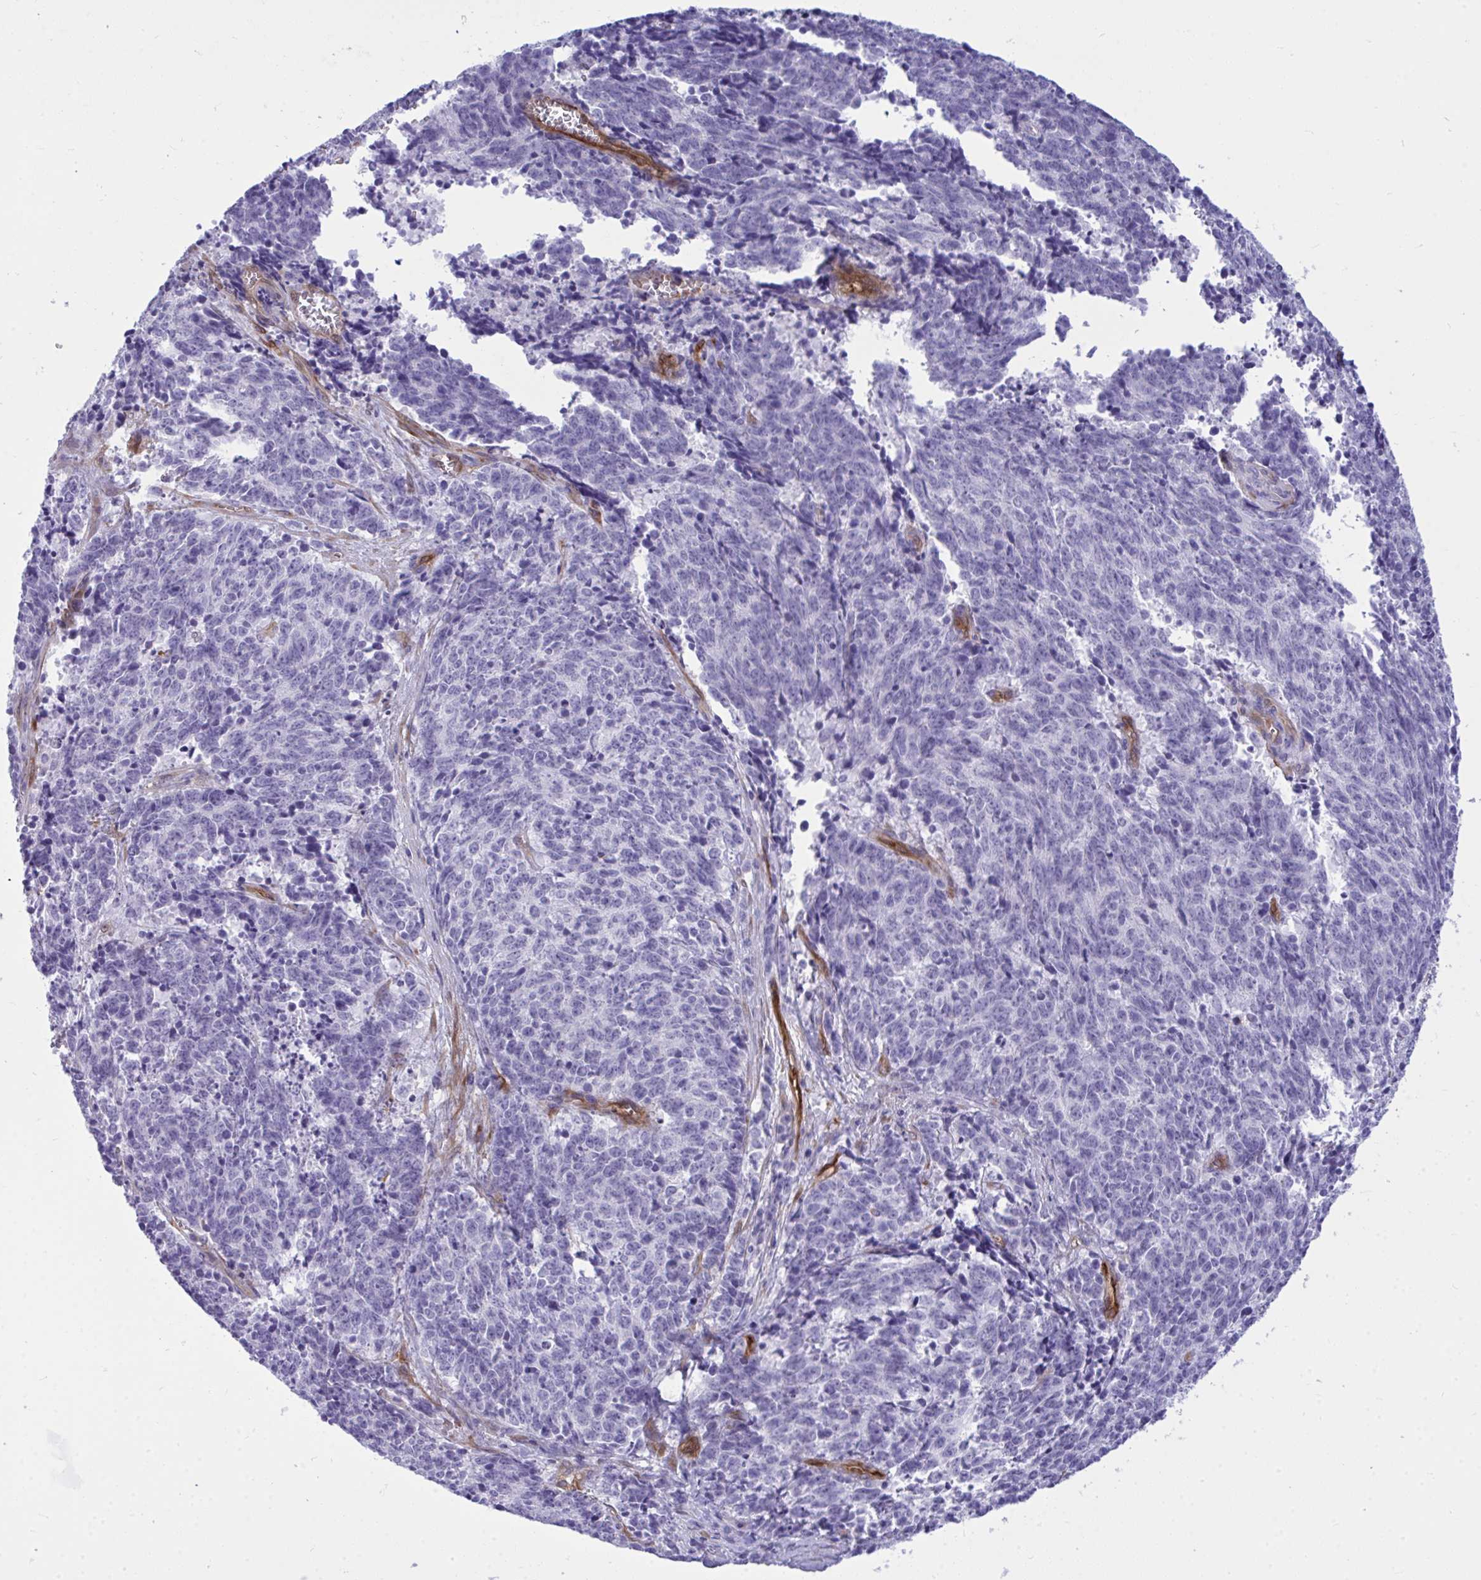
{"staining": {"intensity": "negative", "quantity": "none", "location": "none"}, "tissue": "cervical cancer", "cell_type": "Tumor cells", "image_type": "cancer", "snomed": [{"axis": "morphology", "description": "Squamous cell carcinoma, NOS"}, {"axis": "topography", "description": "Cervix"}], "caption": "Cervical squamous cell carcinoma stained for a protein using immunohistochemistry displays no positivity tumor cells.", "gene": "LIMS2", "patient": {"sex": "female", "age": 29}}